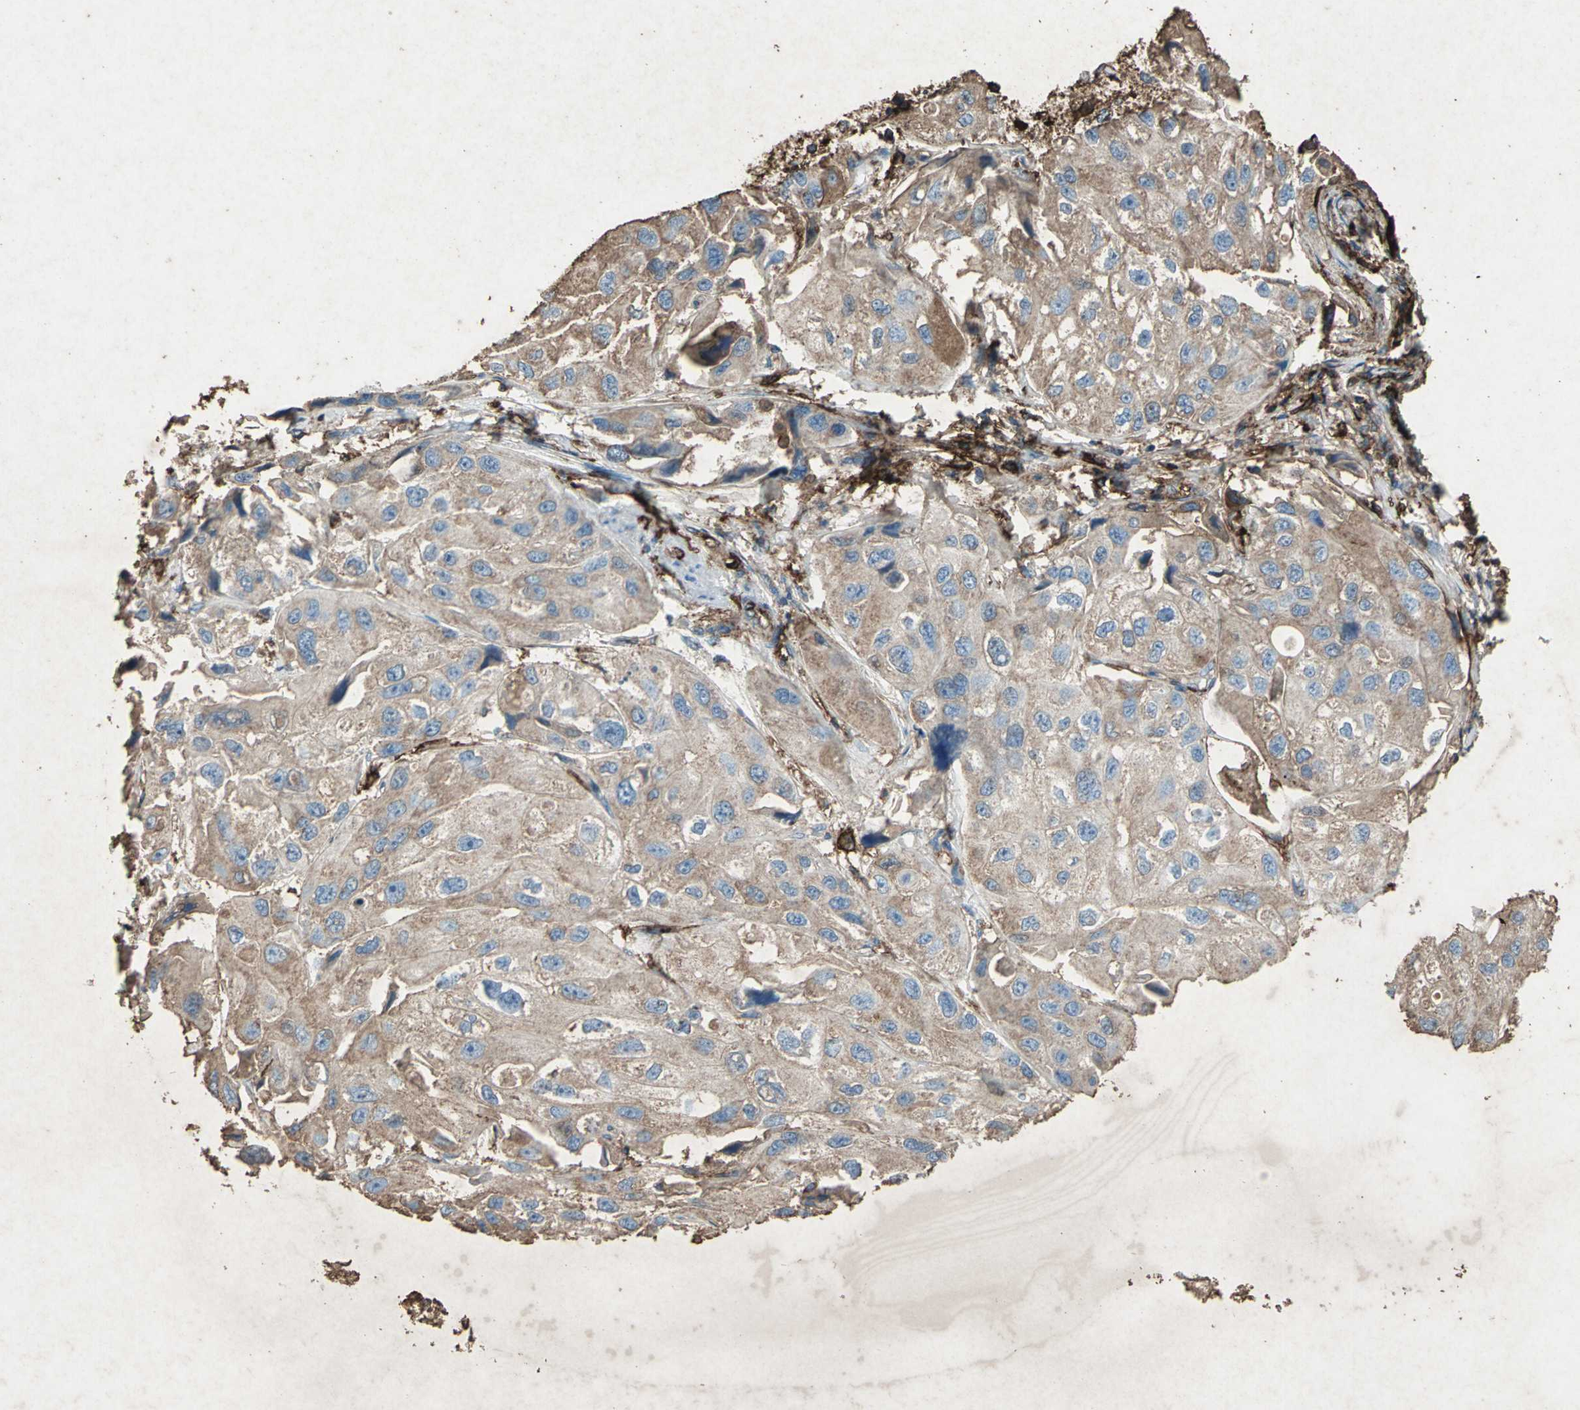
{"staining": {"intensity": "moderate", "quantity": ">75%", "location": "cytoplasmic/membranous"}, "tissue": "urothelial cancer", "cell_type": "Tumor cells", "image_type": "cancer", "snomed": [{"axis": "morphology", "description": "Urothelial carcinoma, High grade"}, {"axis": "topography", "description": "Urinary bladder"}], "caption": "The image demonstrates immunohistochemical staining of urothelial cancer. There is moderate cytoplasmic/membranous positivity is appreciated in approximately >75% of tumor cells.", "gene": "CCR6", "patient": {"sex": "female", "age": 64}}